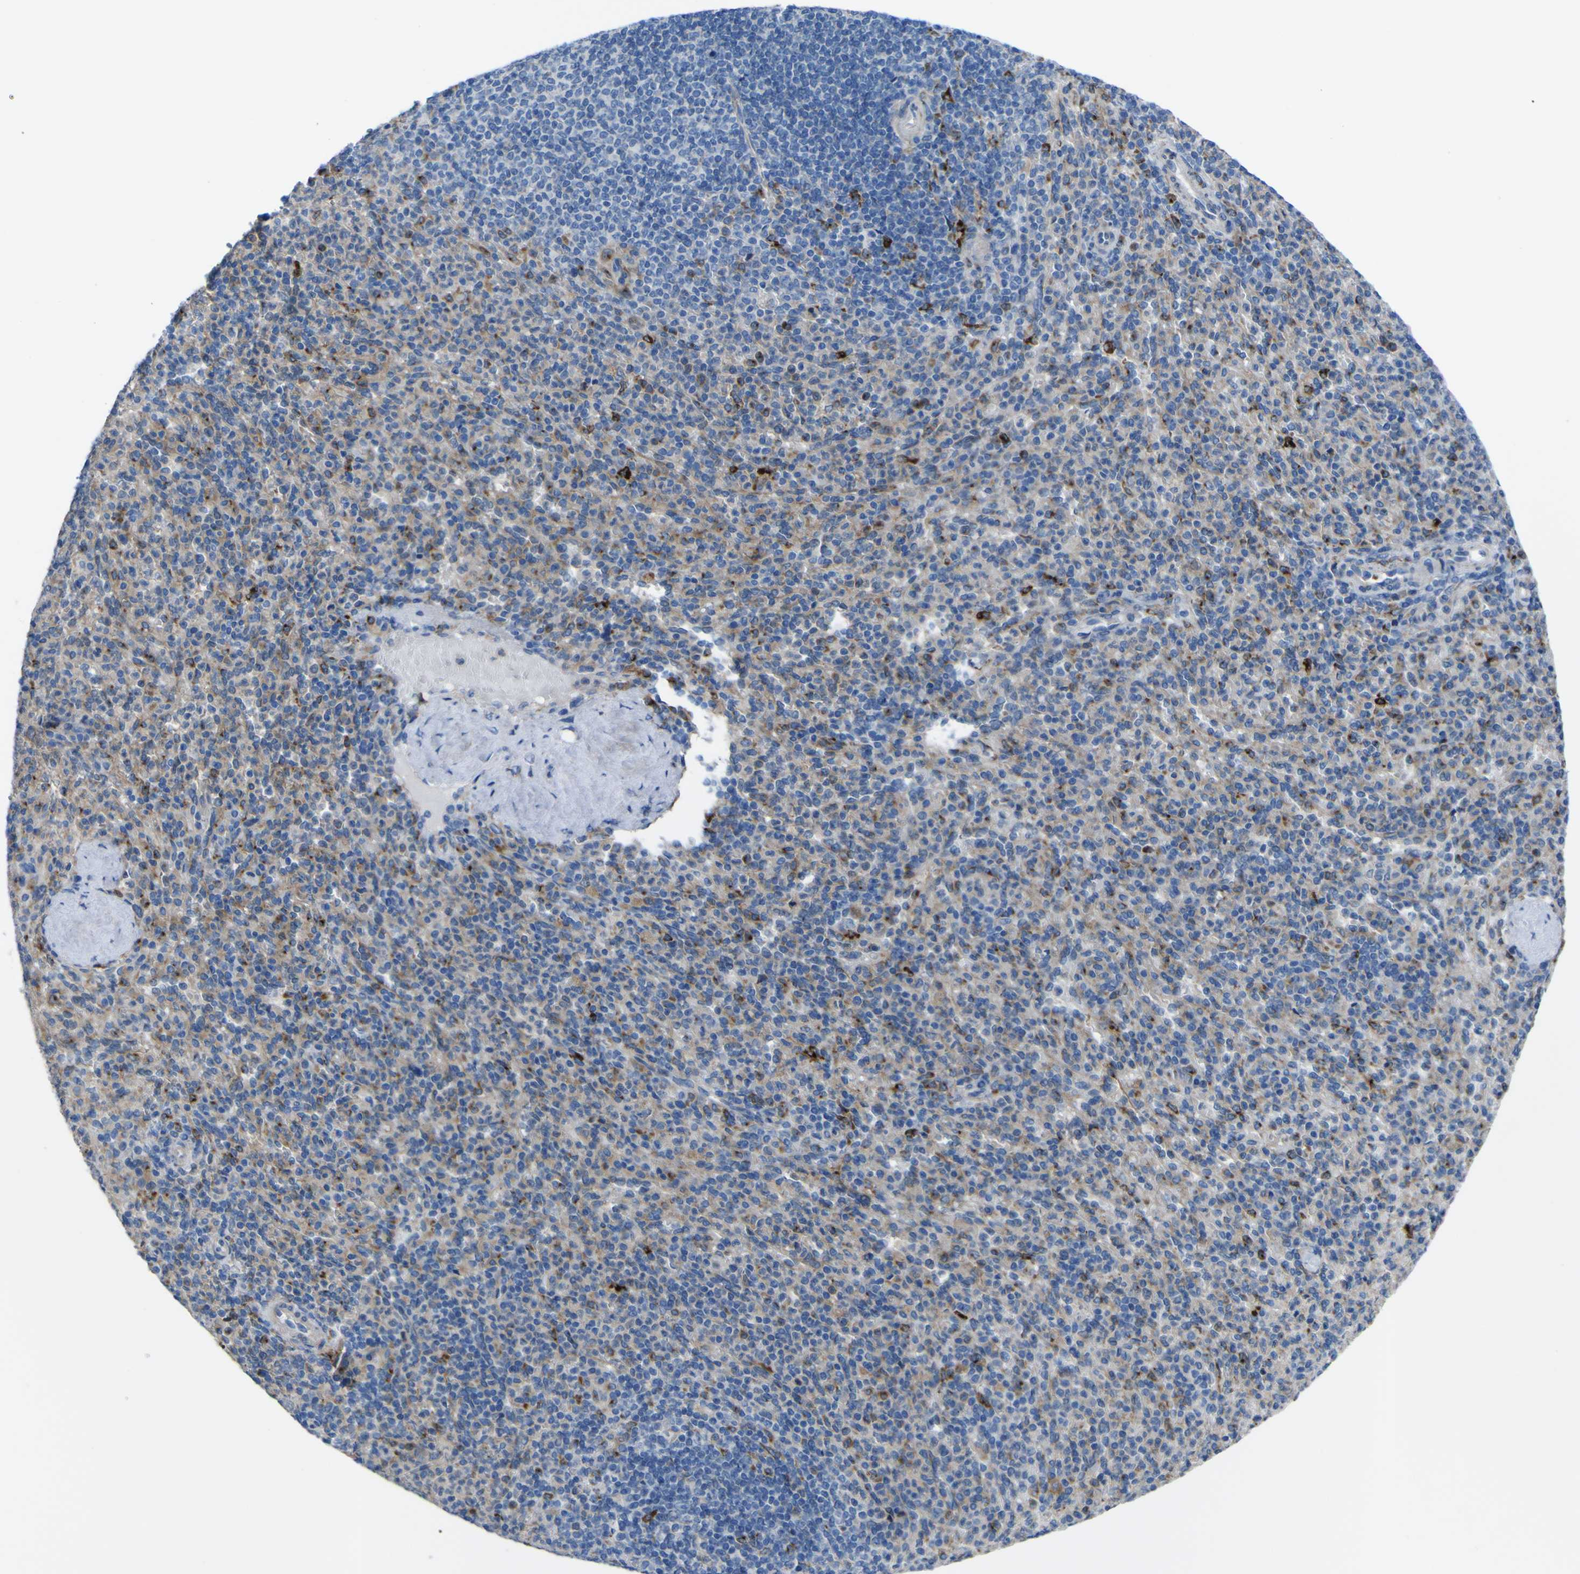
{"staining": {"intensity": "strong", "quantity": "<25%", "location": "cytoplasmic/membranous"}, "tissue": "spleen", "cell_type": "Cells in red pulp", "image_type": "normal", "snomed": [{"axis": "morphology", "description": "Normal tissue, NOS"}, {"axis": "topography", "description": "Spleen"}], "caption": "Protein staining of unremarkable spleen displays strong cytoplasmic/membranous staining in approximately <25% of cells in red pulp. The protein of interest is stained brown, and the nuclei are stained in blue (DAB (3,3'-diaminobenzidine) IHC with brightfield microscopy, high magnification).", "gene": "CST3", "patient": {"sex": "male", "age": 36}}